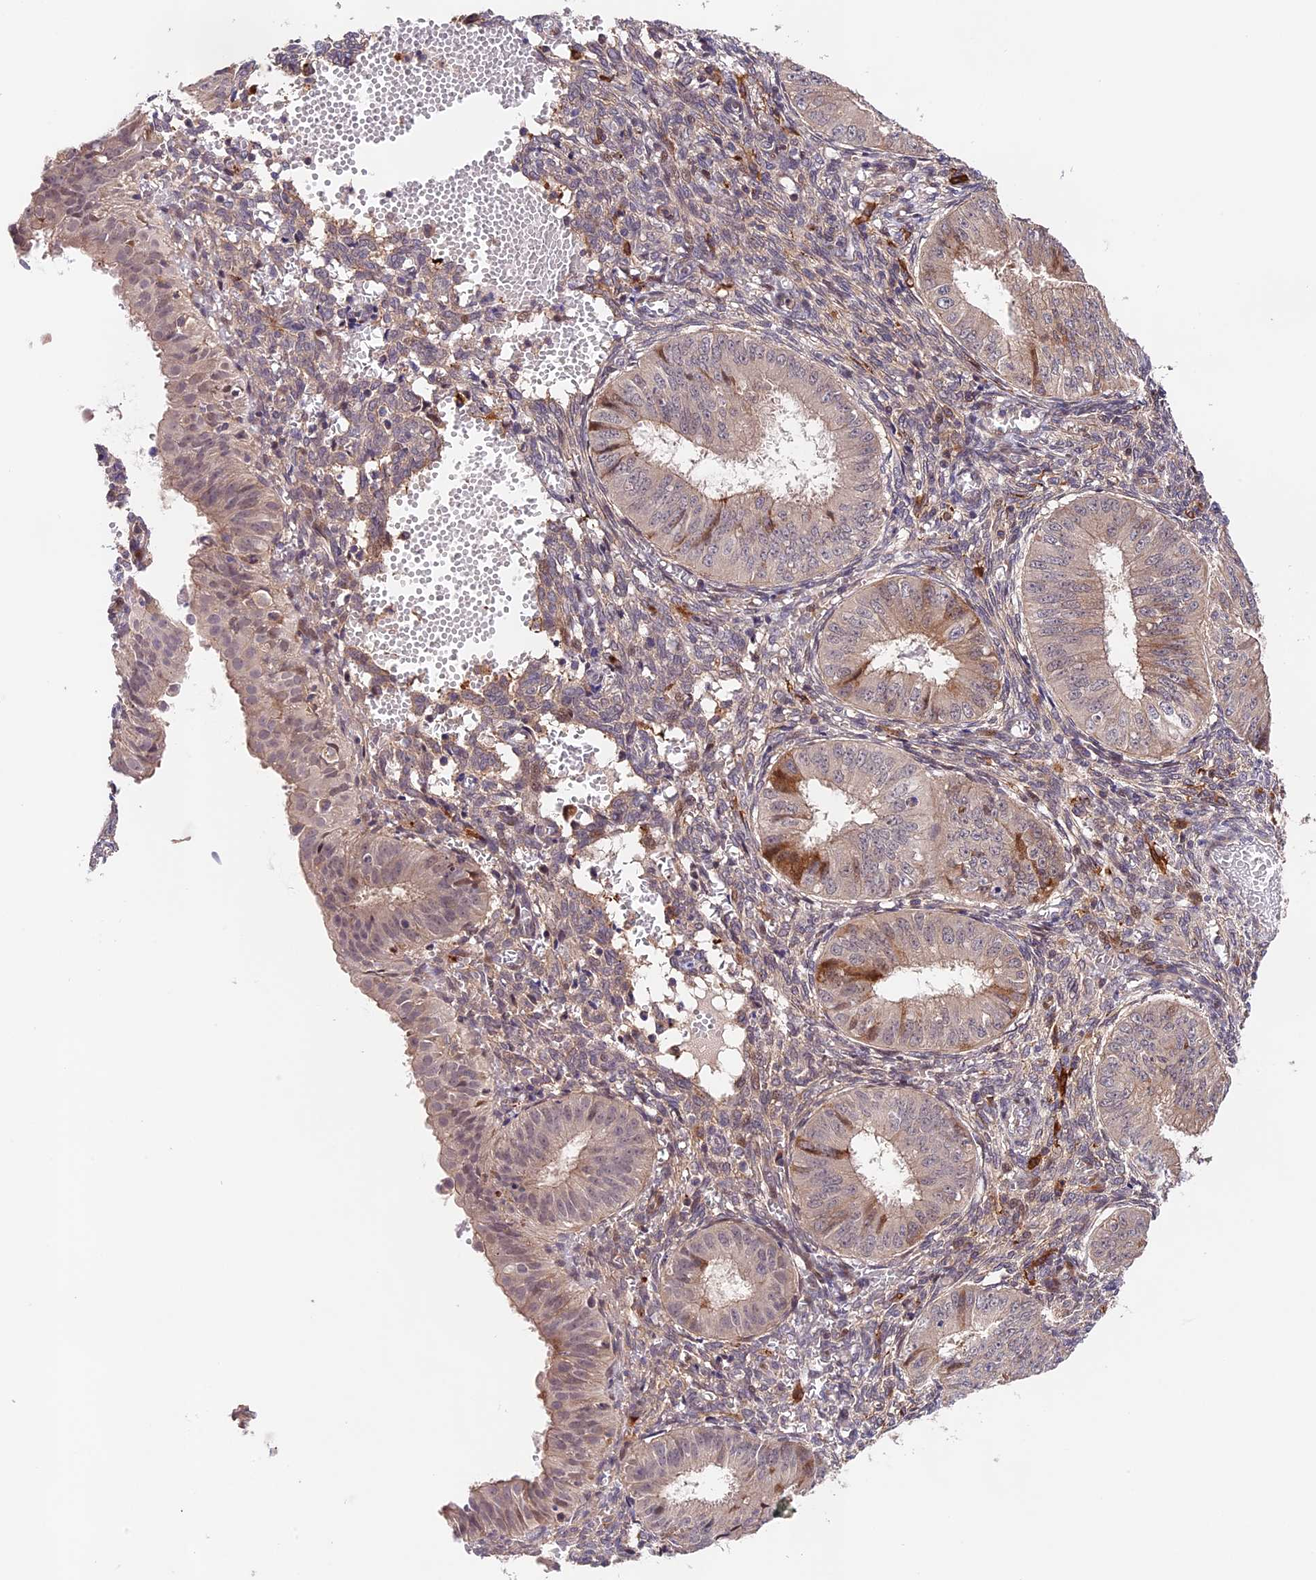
{"staining": {"intensity": "moderate", "quantity": "<25%", "location": "cytoplasmic/membranous"}, "tissue": "endometrial cancer", "cell_type": "Tumor cells", "image_type": "cancer", "snomed": [{"axis": "morphology", "description": "Normal tissue, NOS"}, {"axis": "morphology", "description": "Adenocarcinoma, NOS"}, {"axis": "topography", "description": "Endometrium"}], "caption": "Adenocarcinoma (endometrial) was stained to show a protein in brown. There is low levels of moderate cytoplasmic/membranous staining in about <25% of tumor cells. The protein of interest is stained brown, and the nuclei are stained in blue (DAB IHC with brightfield microscopy, high magnification).", "gene": "CACNA1H", "patient": {"sex": "female", "age": 53}}